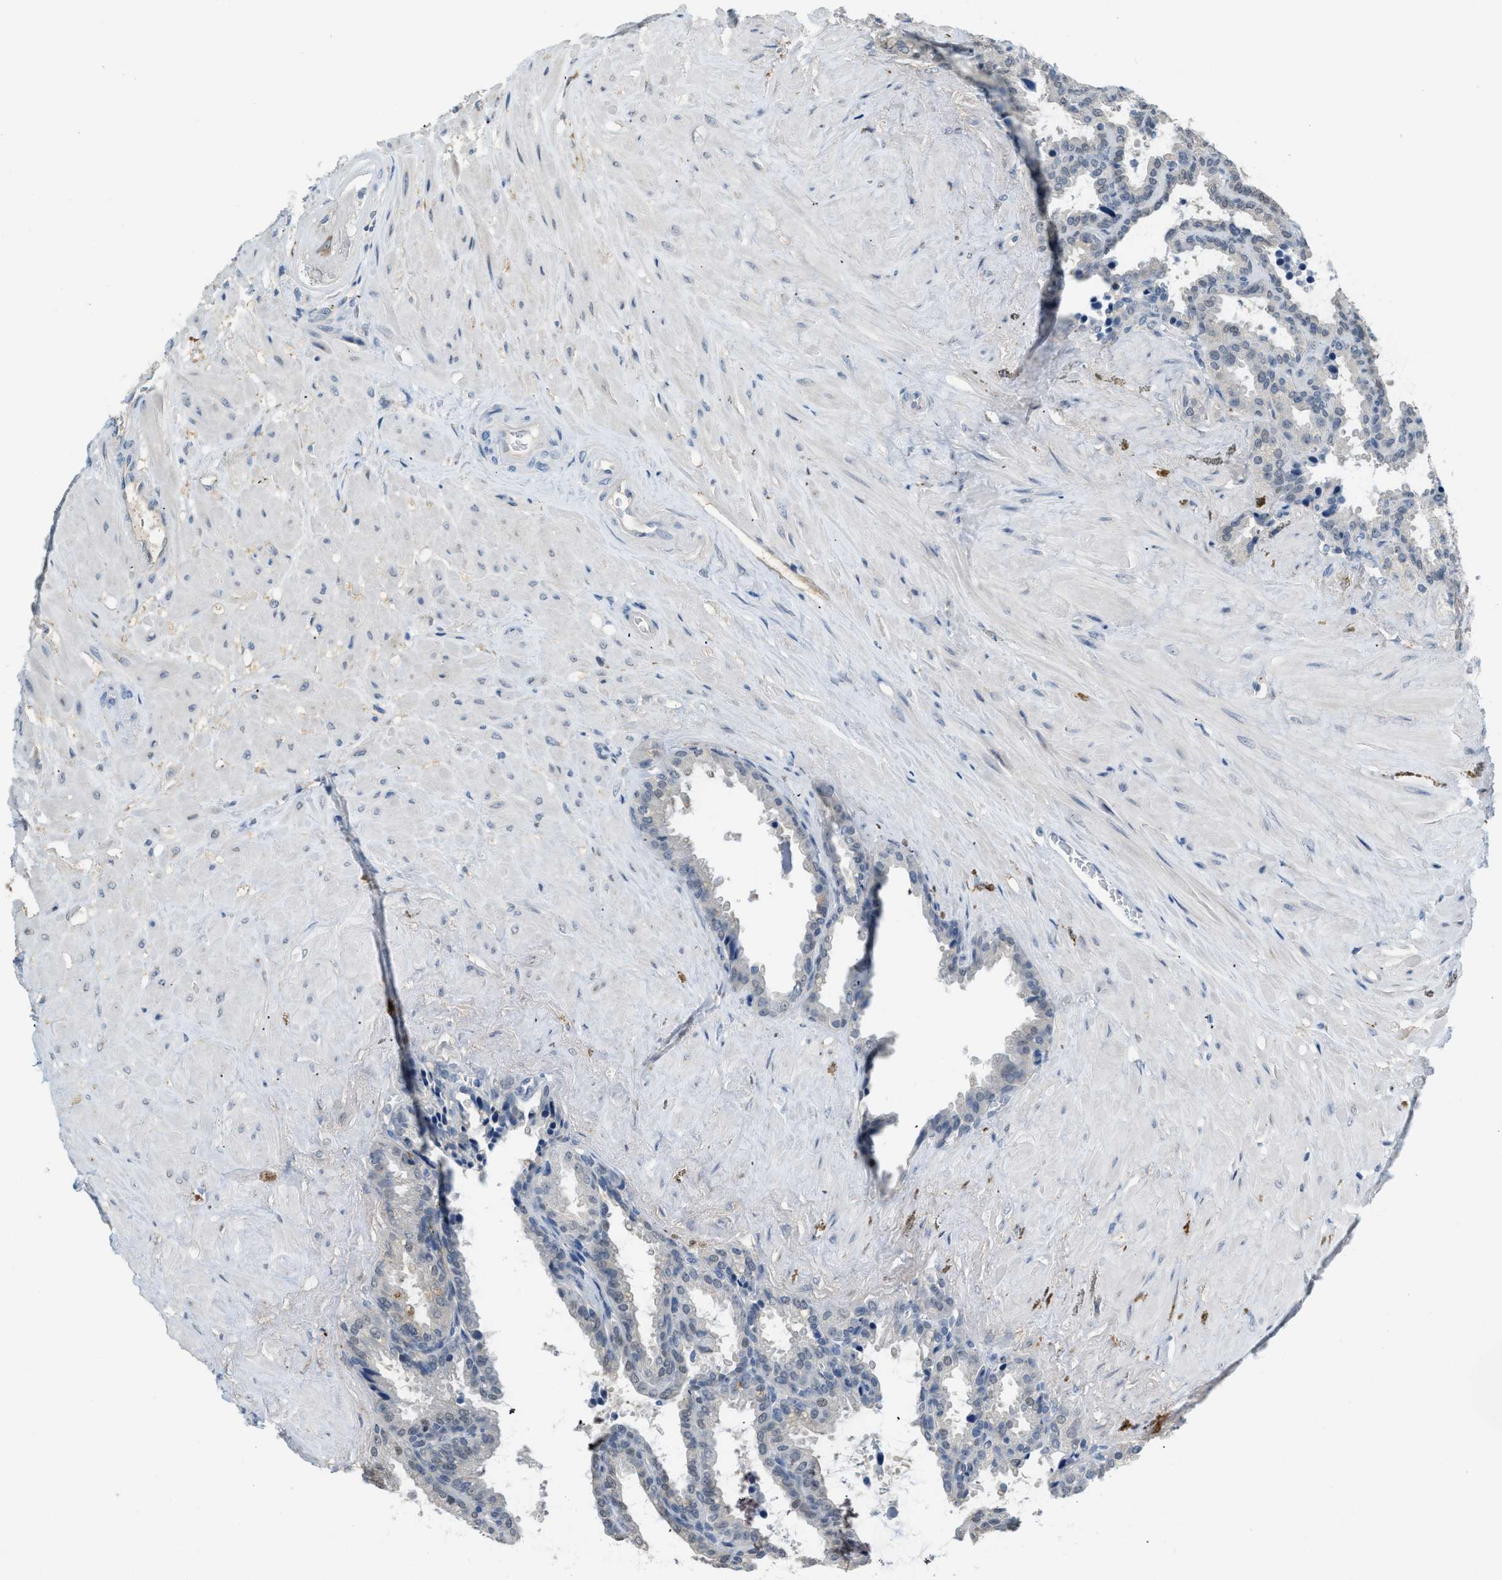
{"staining": {"intensity": "negative", "quantity": "none", "location": "none"}, "tissue": "seminal vesicle", "cell_type": "Glandular cells", "image_type": "normal", "snomed": [{"axis": "morphology", "description": "Normal tissue, NOS"}, {"axis": "topography", "description": "Seminal veicle"}], "caption": "Immunohistochemistry (IHC) micrograph of normal seminal vesicle: seminal vesicle stained with DAB (3,3'-diaminobenzidine) shows no significant protein positivity in glandular cells.", "gene": "TMEM154", "patient": {"sex": "male", "age": 46}}